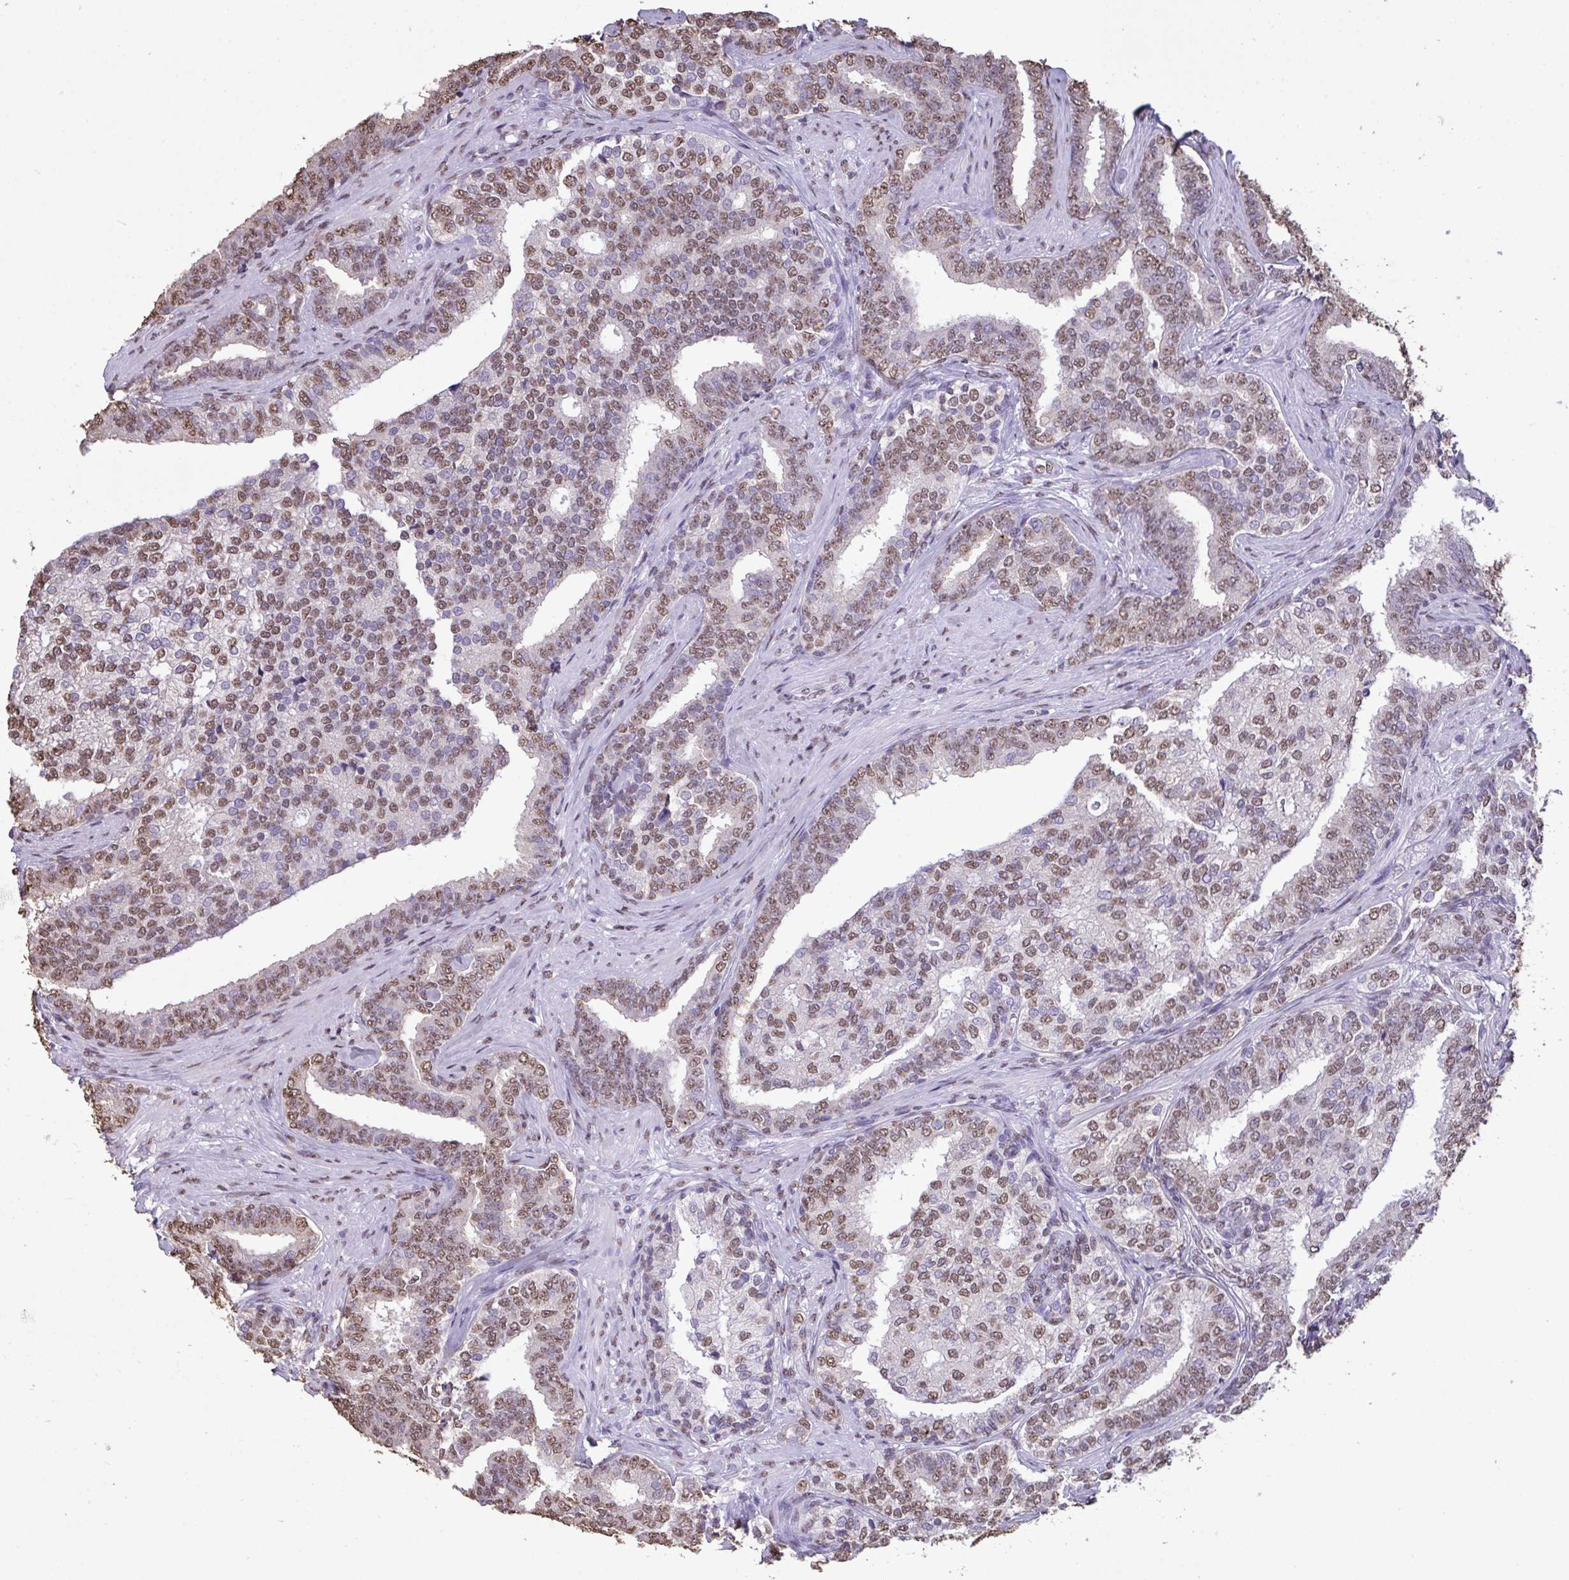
{"staining": {"intensity": "moderate", "quantity": ">75%", "location": "nuclear"}, "tissue": "prostate cancer", "cell_type": "Tumor cells", "image_type": "cancer", "snomed": [{"axis": "morphology", "description": "Adenocarcinoma, High grade"}, {"axis": "topography", "description": "Prostate"}], "caption": "This histopathology image shows prostate cancer stained with immunohistochemistry to label a protein in brown. The nuclear of tumor cells show moderate positivity for the protein. Nuclei are counter-stained blue.", "gene": "SEMA6B", "patient": {"sex": "male", "age": 72}}